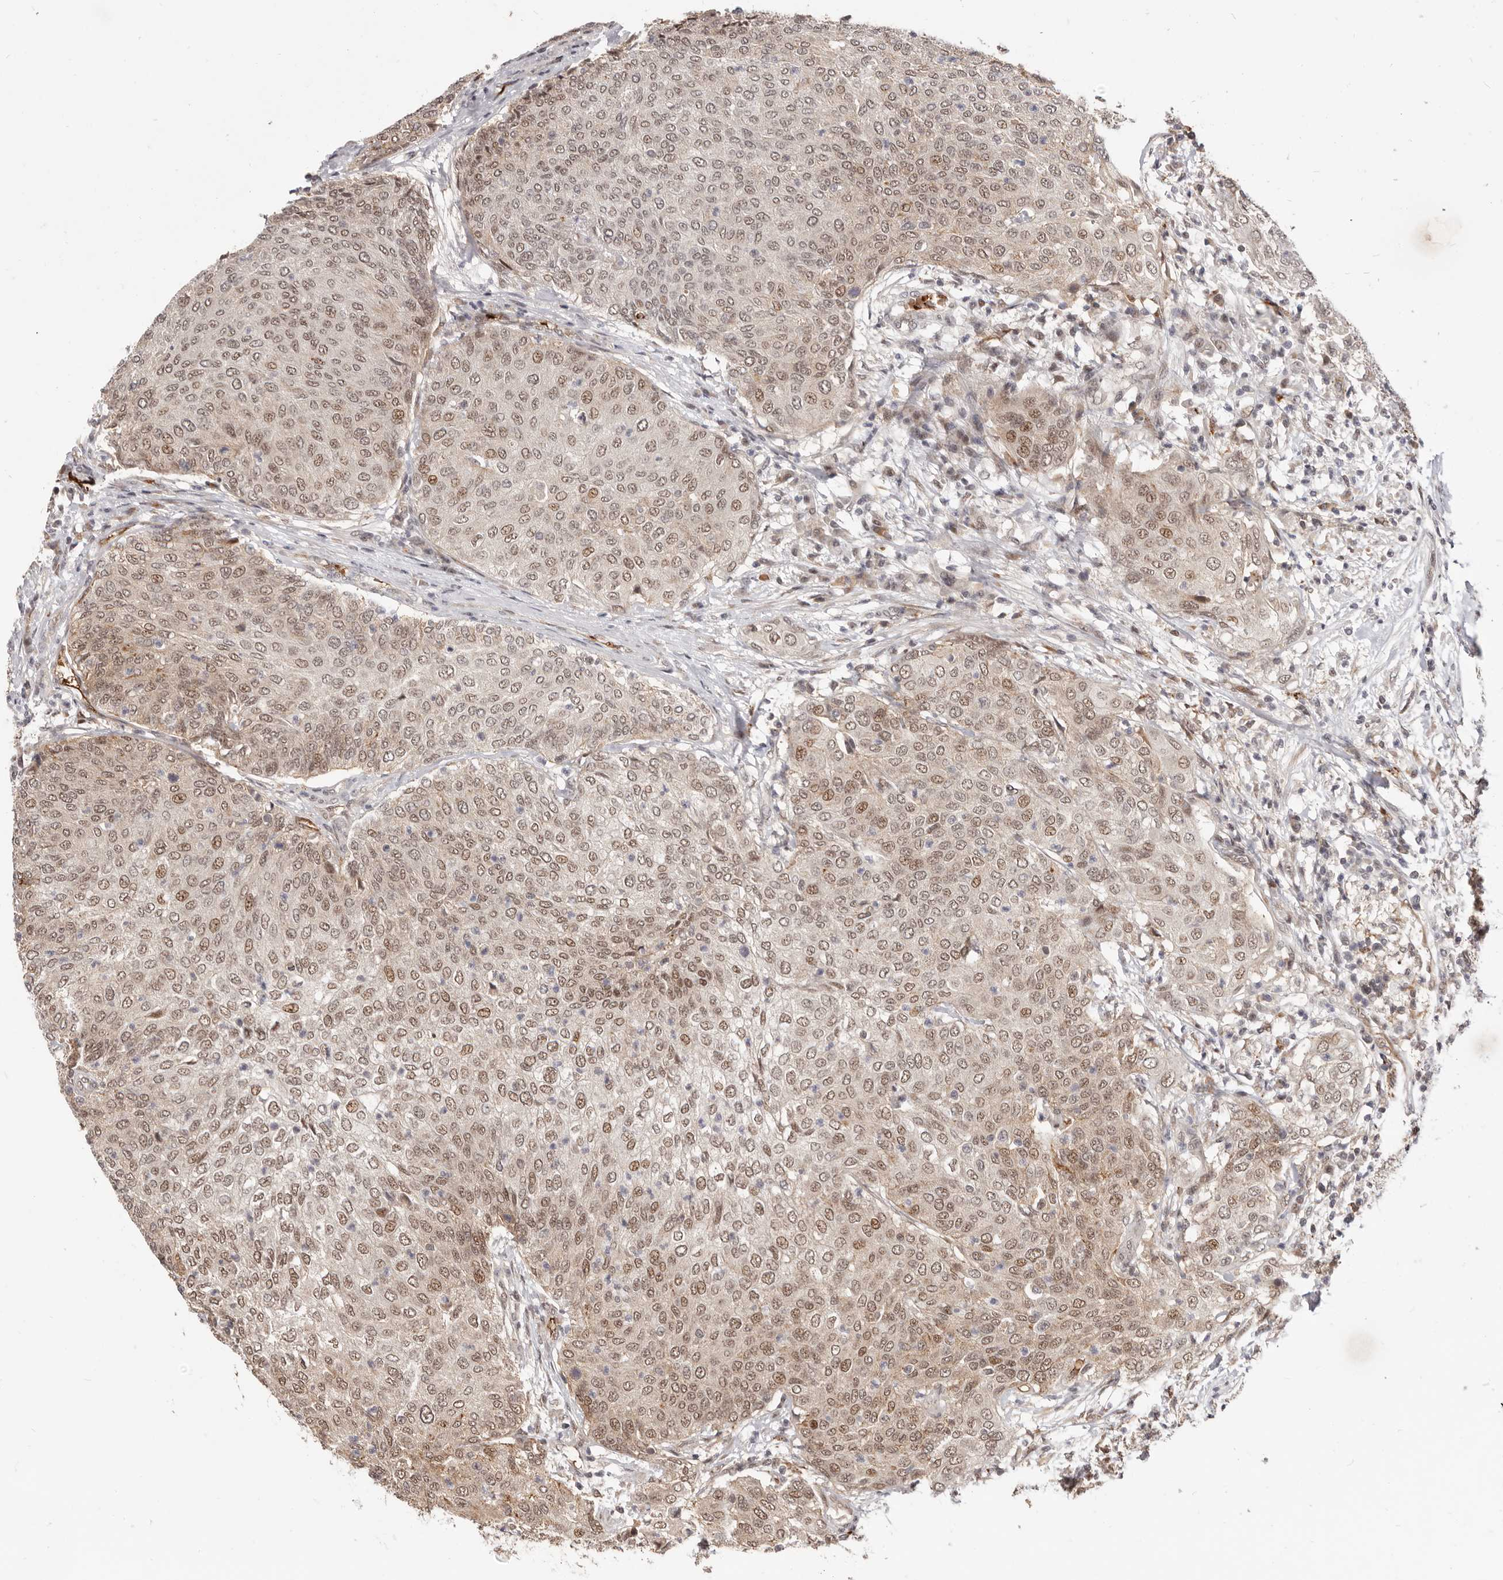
{"staining": {"intensity": "moderate", "quantity": ">75%", "location": "nuclear"}, "tissue": "urothelial cancer", "cell_type": "Tumor cells", "image_type": "cancer", "snomed": [{"axis": "morphology", "description": "Urothelial carcinoma, Low grade"}, {"axis": "topography", "description": "Urinary bladder"}], "caption": "Brown immunohistochemical staining in human urothelial cancer shows moderate nuclear staining in about >75% of tumor cells.", "gene": "NCOA3", "patient": {"sex": "female", "age": 79}}